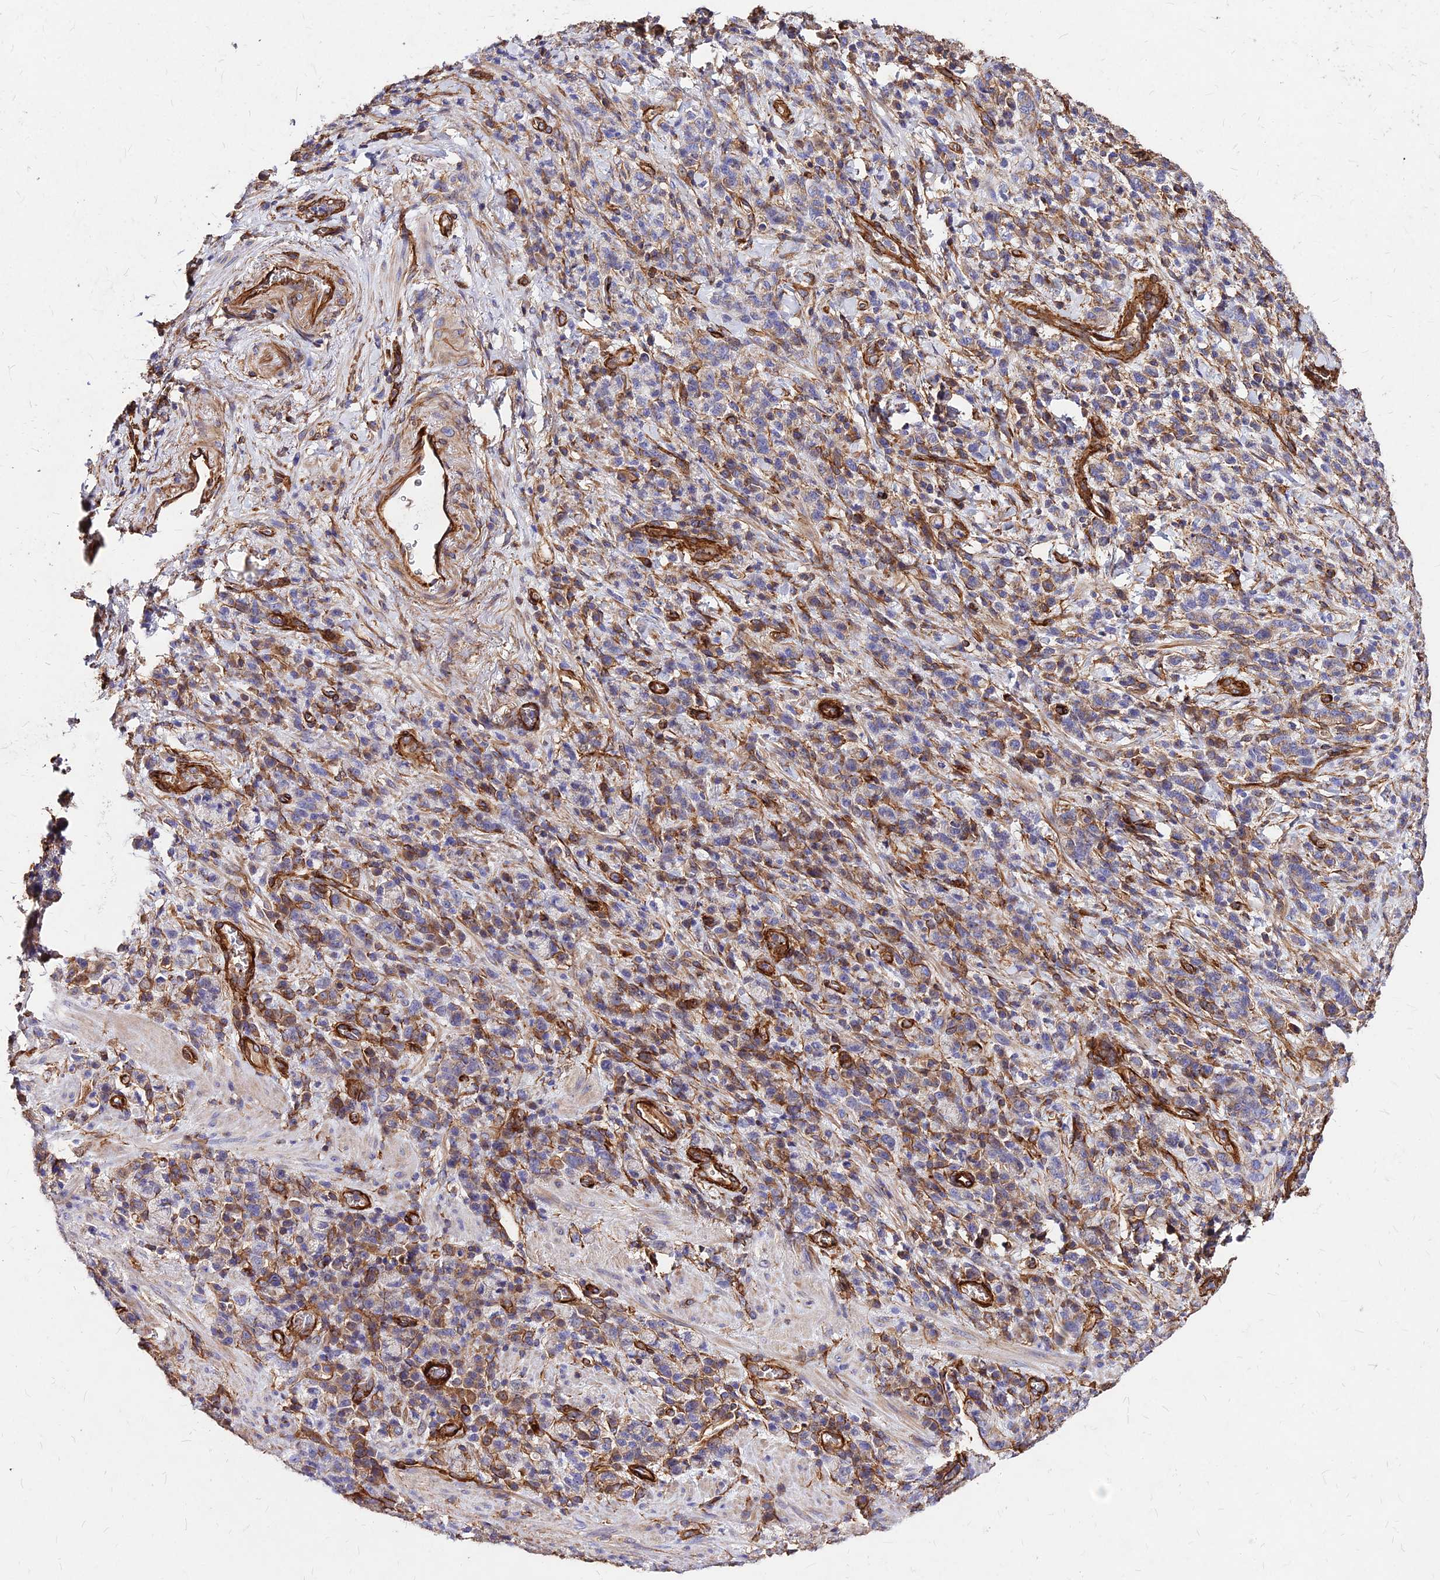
{"staining": {"intensity": "moderate", "quantity": "<25%", "location": "cytoplasmic/membranous"}, "tissue": "stomach cancer", "cell_type": "Tumor cells", "image_type": "cancer", "snomed": [{"axis": "morphology", "description": "Adenocarcinoma, NOS"}, {"axis": "topography", "description": "Stomach"}], "caption": "IHC micrograph of neoplastic tissue: human adenocarcinoma (stomach) stained using immunohistochemistry displays low levels of moderate protein expression localized specifically in the cytoplasmic/membranous of tumor cells, appearing as a cytoplasmic/membranous brown color.", "gene": "EFCC1", "patient": {"sex": "male", "age": 76}}